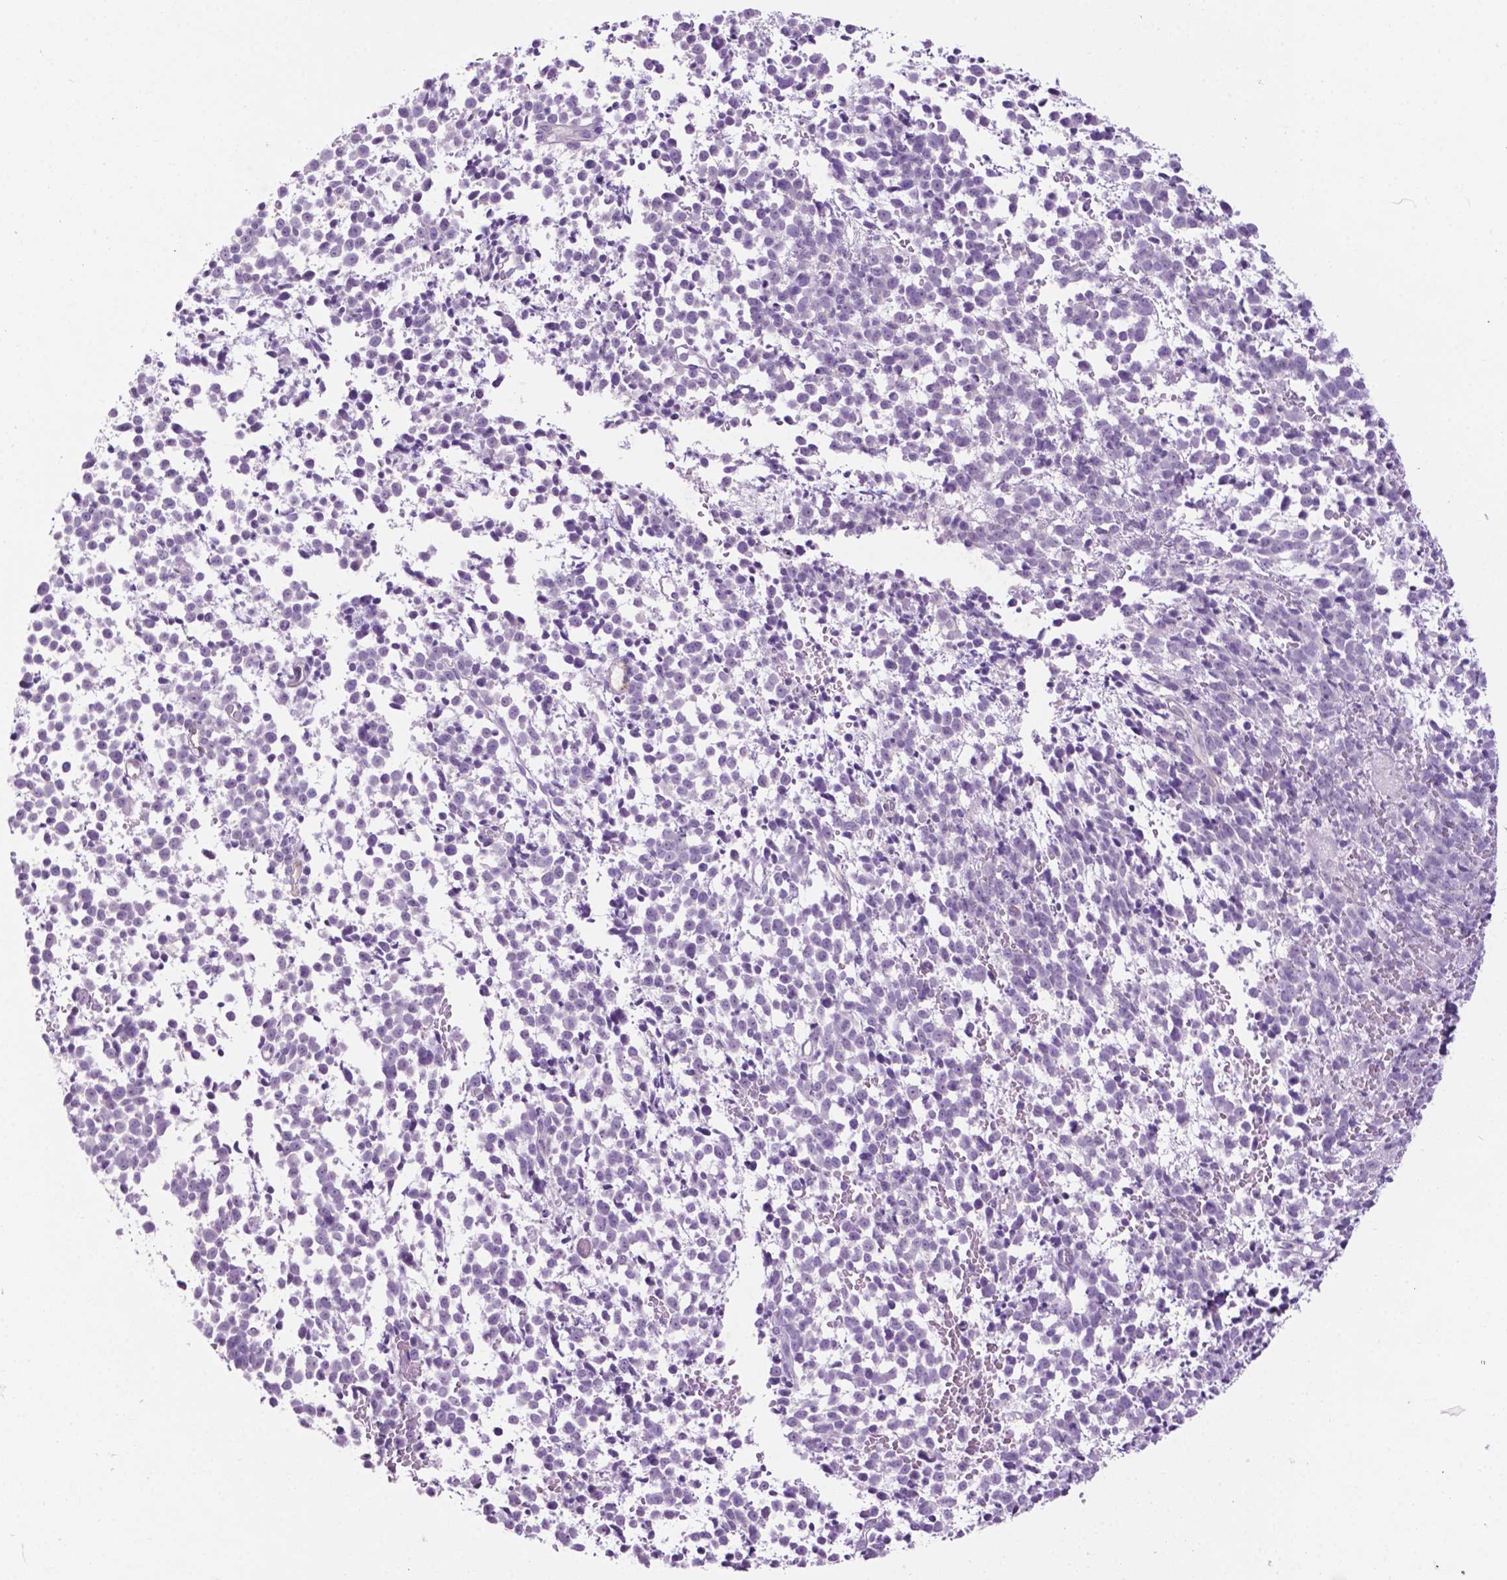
{"staining": {"intensity": "negative", "quantity": "none", "location": "none"}, "tissue": "melanoma", "cell_type": "Tumor cells", "image_type": "cancer", "snomed": [{"axis": "morphology", "description": "Malignant melanoma, NOS"}, {"axis": "topography", "description": "Skin"}], "caption": "High magnification brightfield microscopy of malignant melanoma stained with DAB (brown) and counterstained with hematoxylin (blue): tumor cells show no significant staining.", "gene": "PHGR1", "patient": {"sex": "female", "age": 70}}